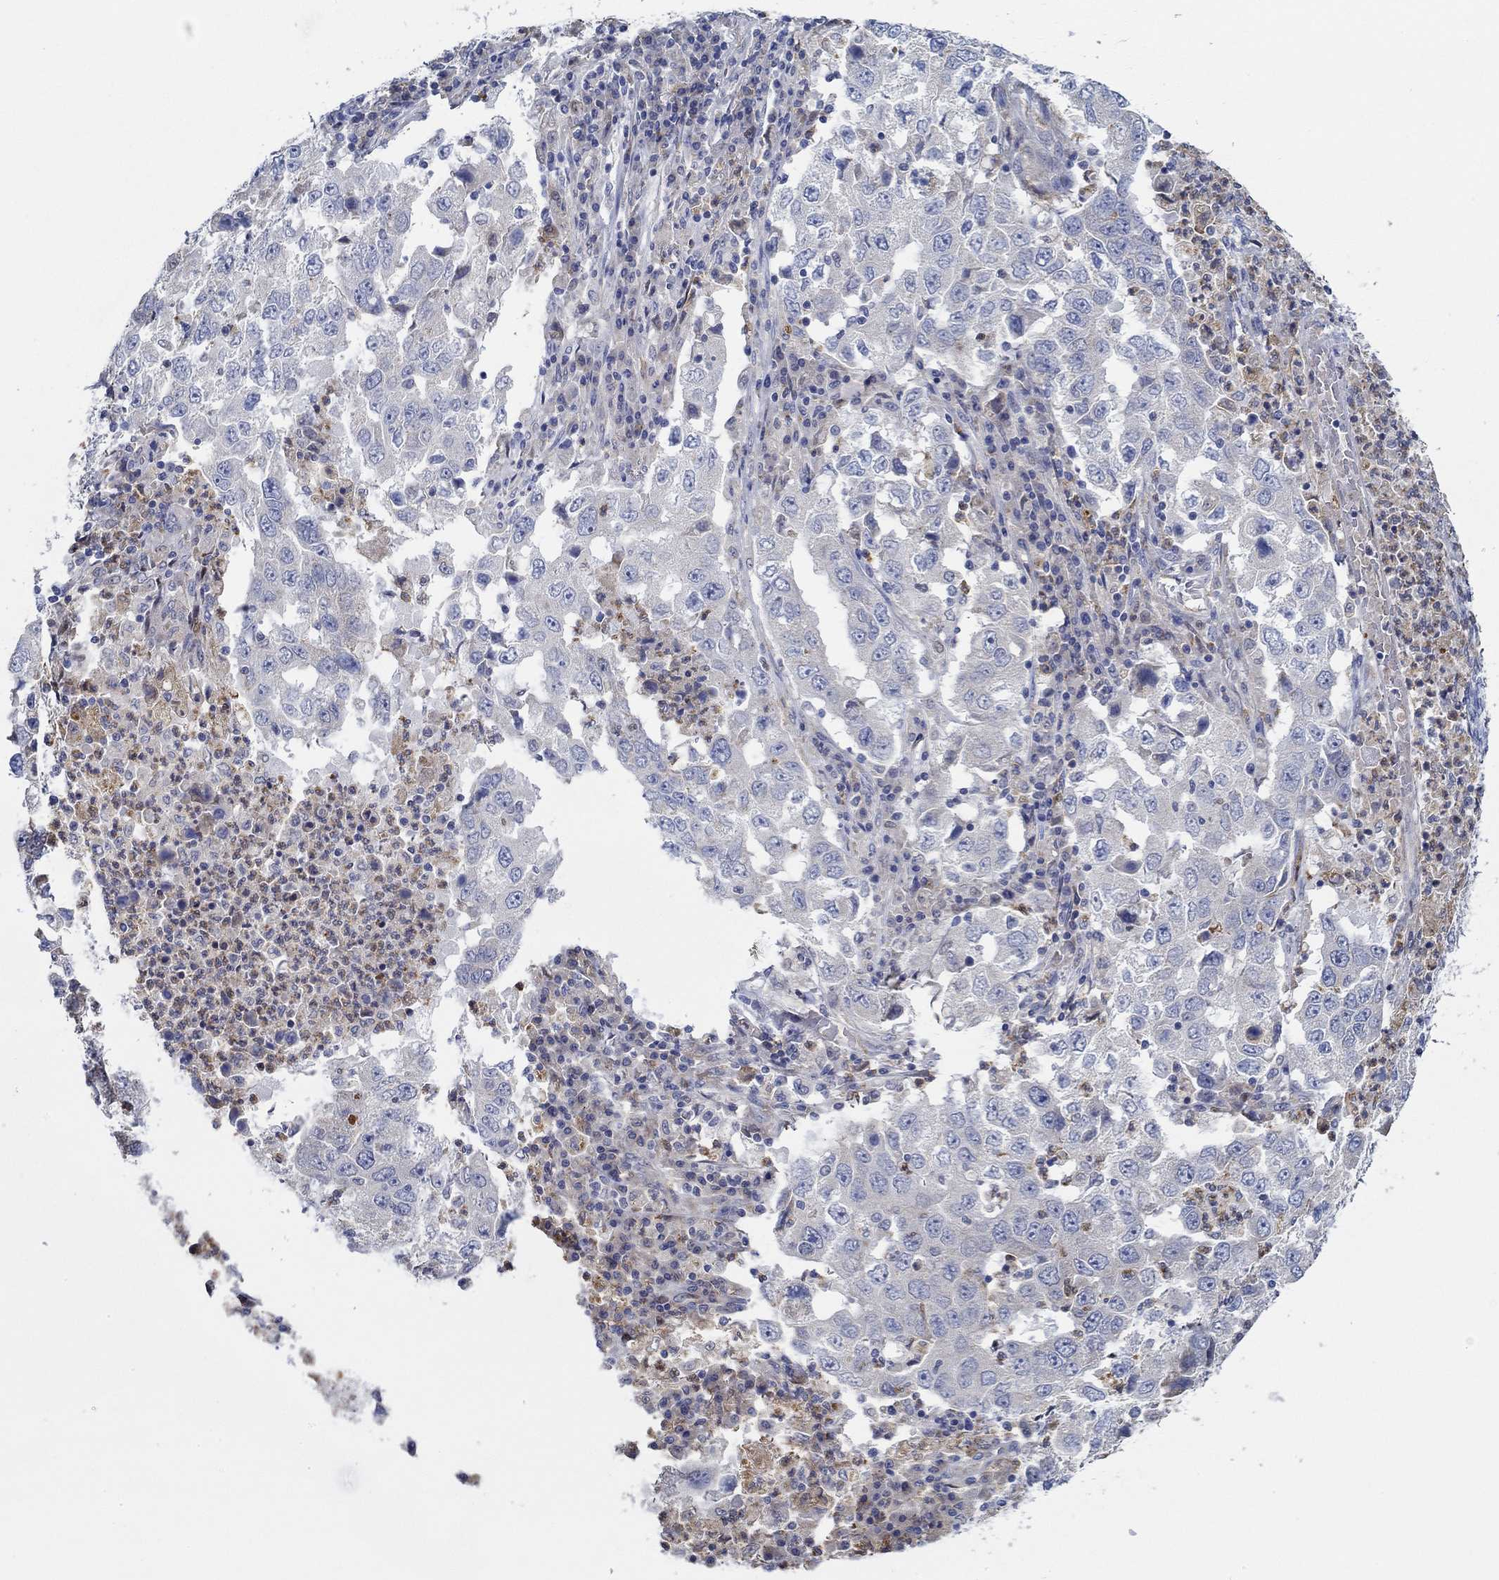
{"staining": {"intensity": "negative", "quantity": "none", "location": "none"}, "tissue": "lung cancer", "cell_type": "Tumor cells", "image_type": "cancer", "snomed": [{"axis": "morphology", "description": "Adenocarcinoma, NOS"}, {"axis": "topography", "description": "Lung"}], "caption": "The IHC histopathology image has no significant expression in tumor cells of lung cancer tissue. (DAB immunohistochemistry (IHC), high magnification).", "gene": "CFAP61", "patient": {"sex": "male", "age": 73}}